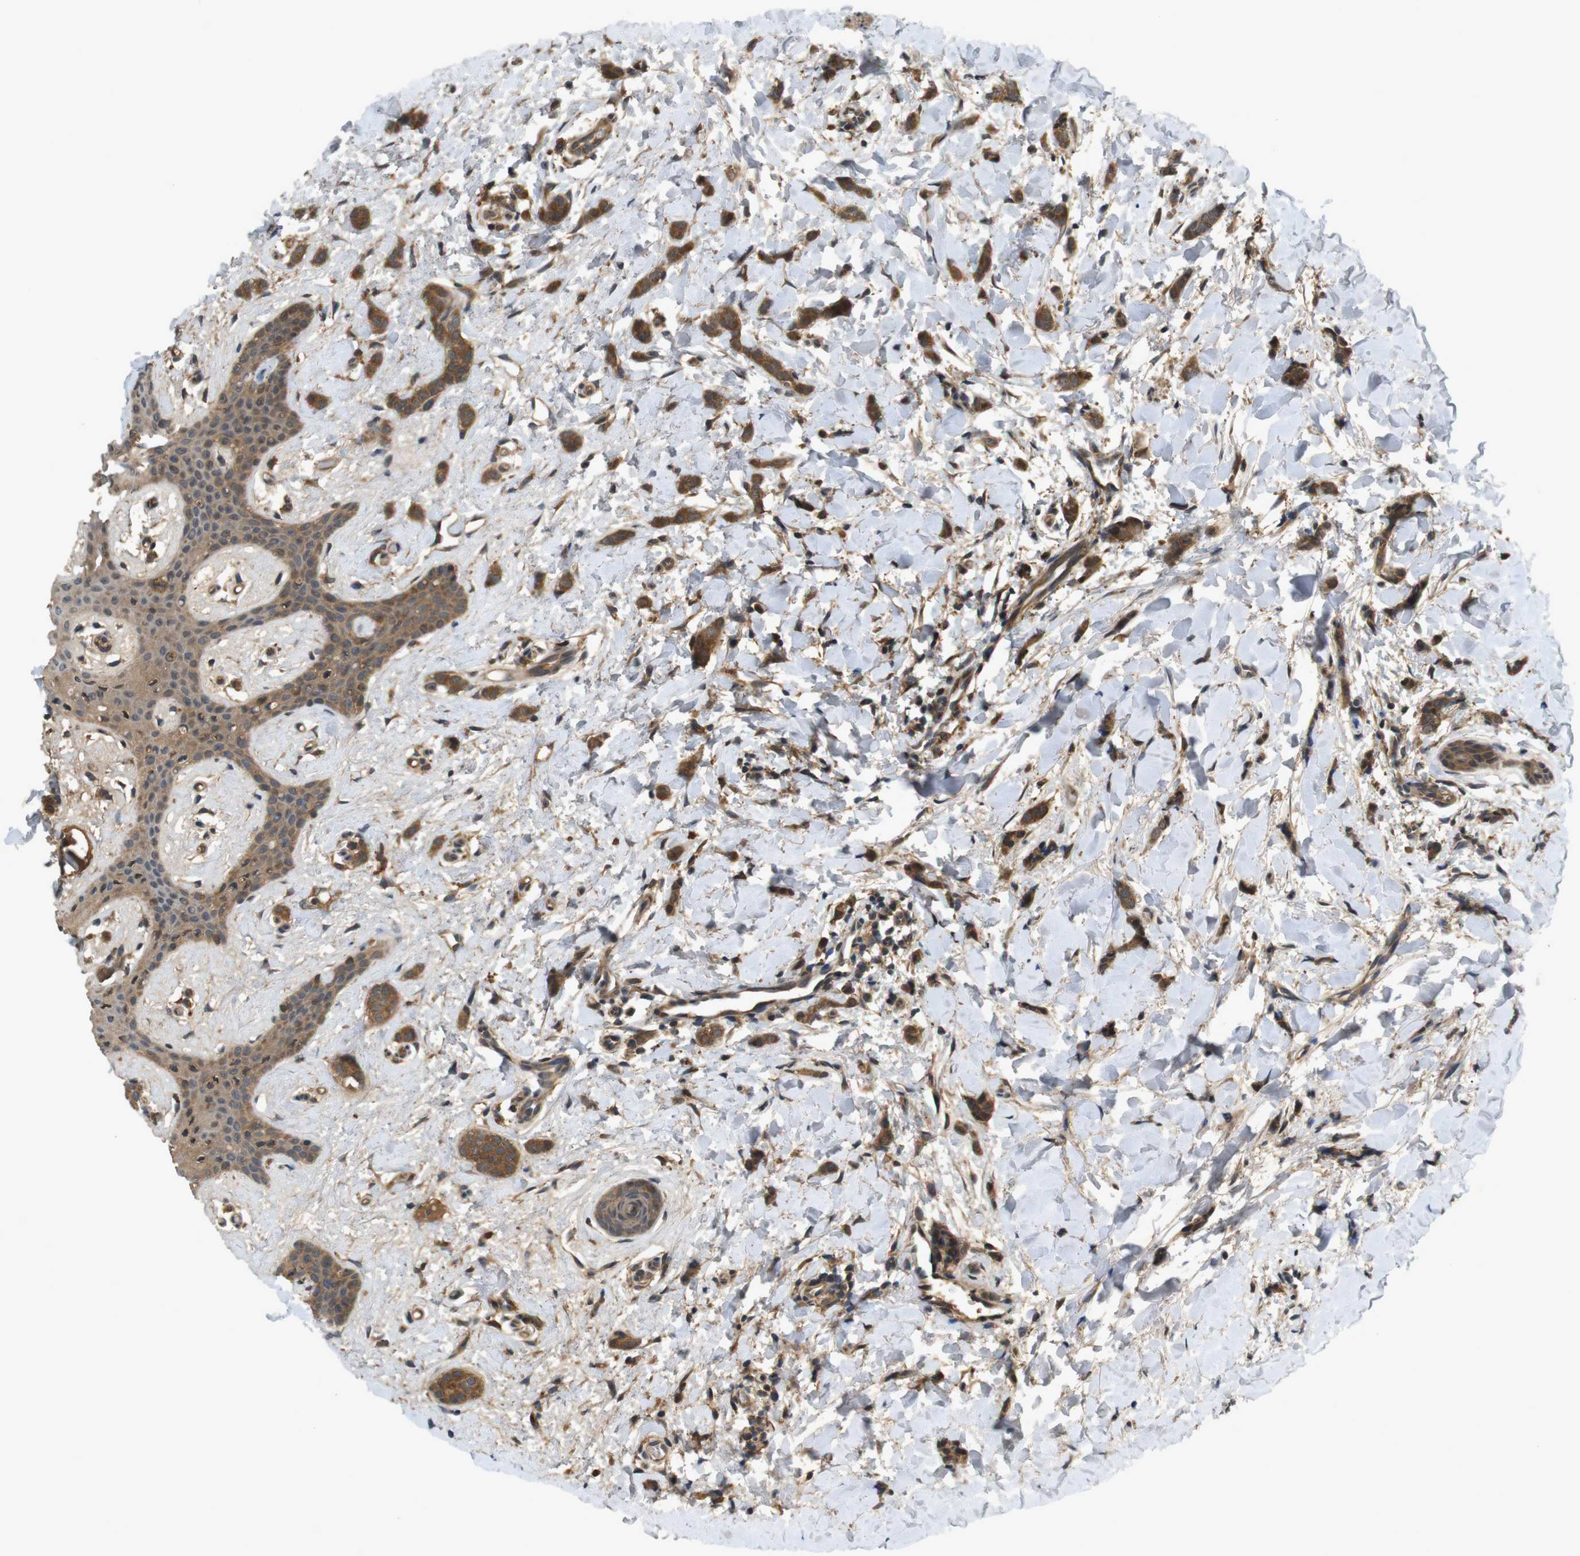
{"staining": {"intensity": "strong", "quantity": ">75%", "location": "cytoplasmic/membranous"}, "tissue": "breast cancer", "cell_type": "Tumor cells", "image_type": "cancer", "snomed": [{"axis": "morphology", "description": "Lobular carcinoma"}, {"axis": "topography", "description": "Skin"}, {"axis": "topography", "description": "Breast"}], "caption": "Breast lobular carcinoma stained with DAB (3,3'-diaminobenzidine) IHC displays high levels of strong cytoplasmic/membranous positivity in approximately >75% of tumor cells.", "gene": "NFKBIE", "patient": {"sex": "female", "age": 46}}